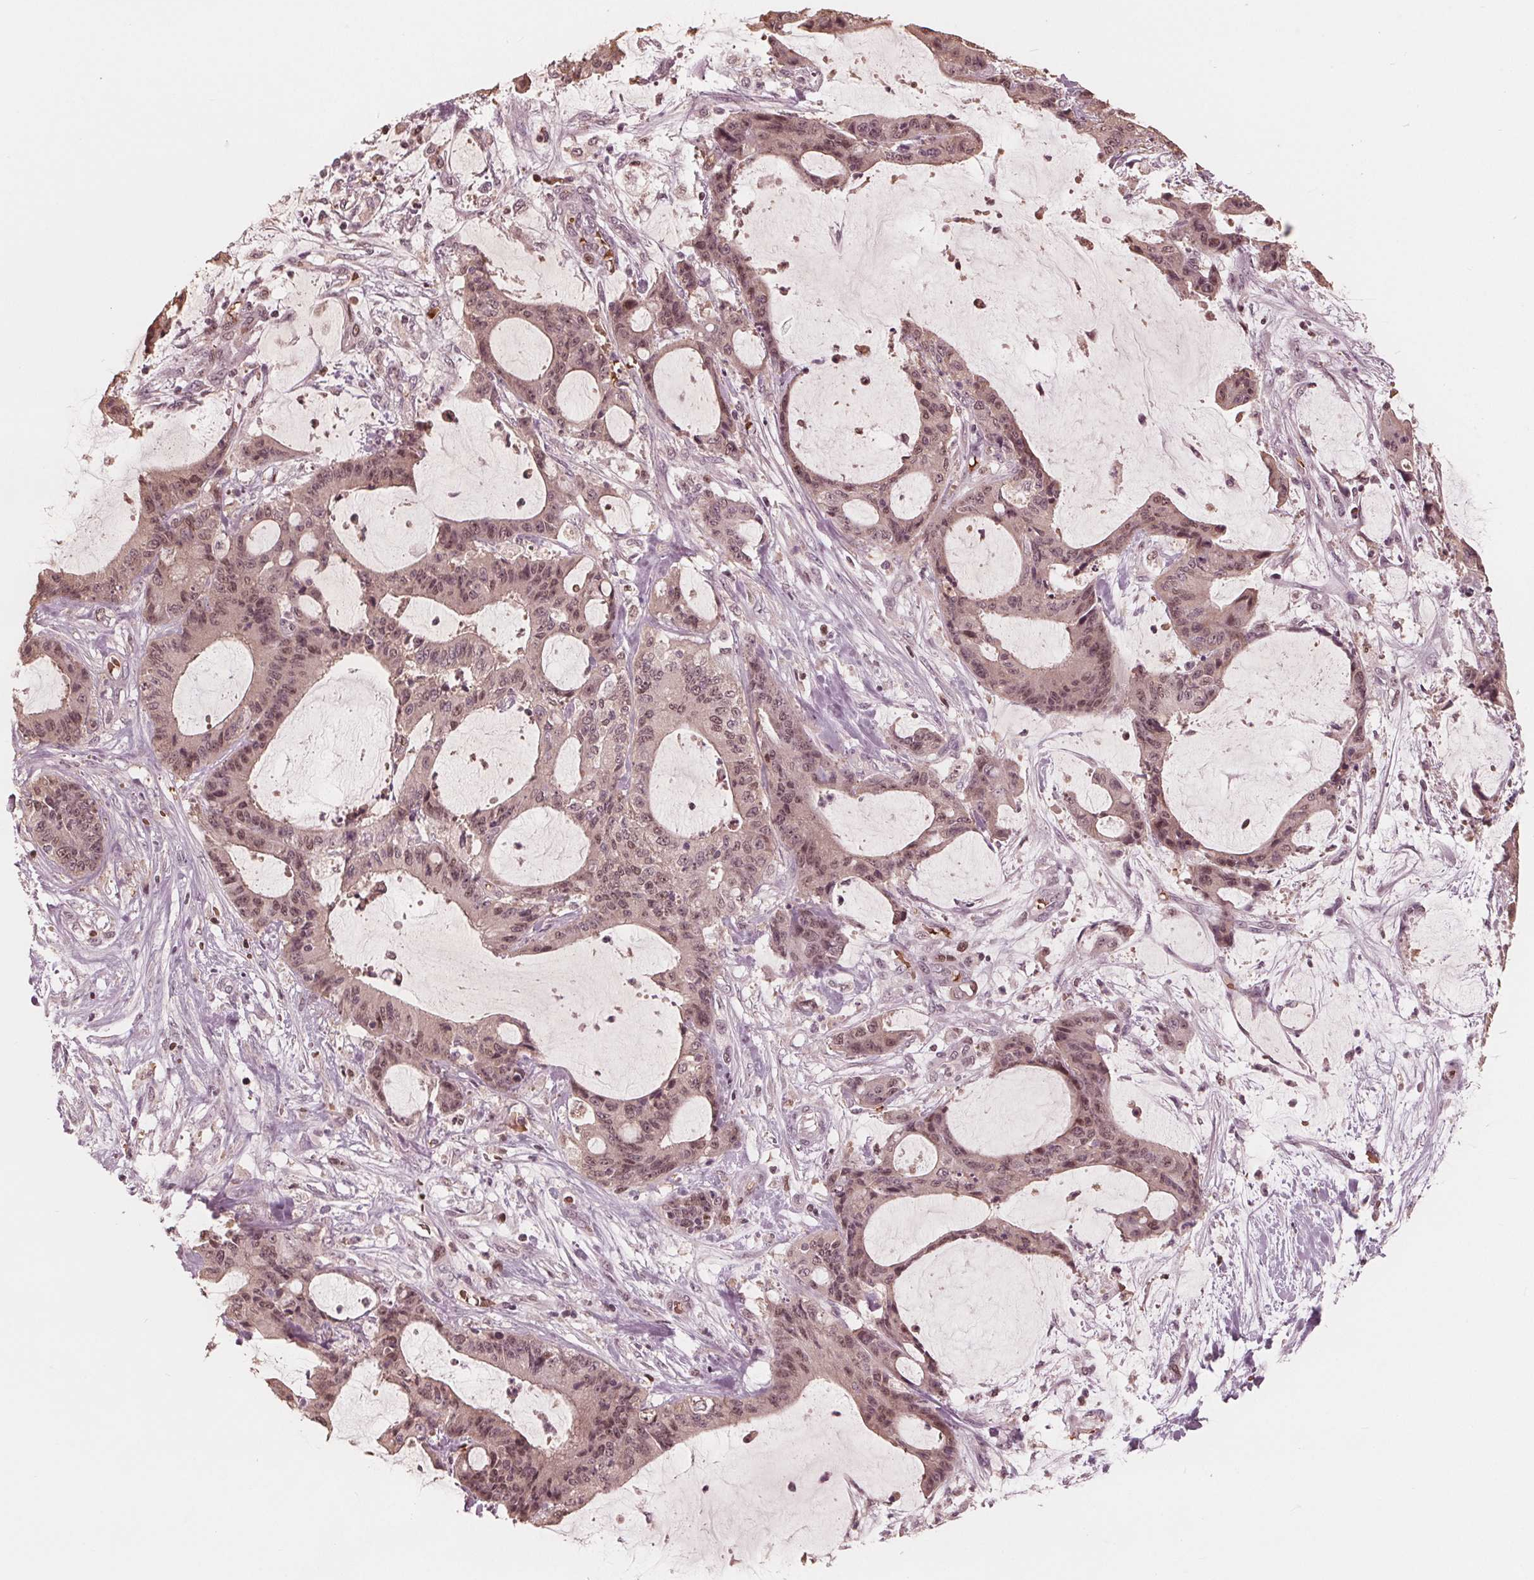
{"staining": {"intensity": "weak", "quantity": "25%-75%", "location": "cytoplasmic/membranous,nuclear"}, "tissue": "liver cancer", "cell_type": "Tumor cells", "image_type": "cancer", "snomed": [{"axis": "morphology", "description": "Cholangiocarcinoma"}, {"axis": "topography", "description": "Liver"}], "caption": "Immunohistochemical staining of liver cholangiocarcinoma exhibits low levels of weak cytoplasmic/membranous and nuclear positivity in about 25%-75% of tumor cells.", "gene": "HIRIP3", "patient": {"sex": "female", "age": 73}}